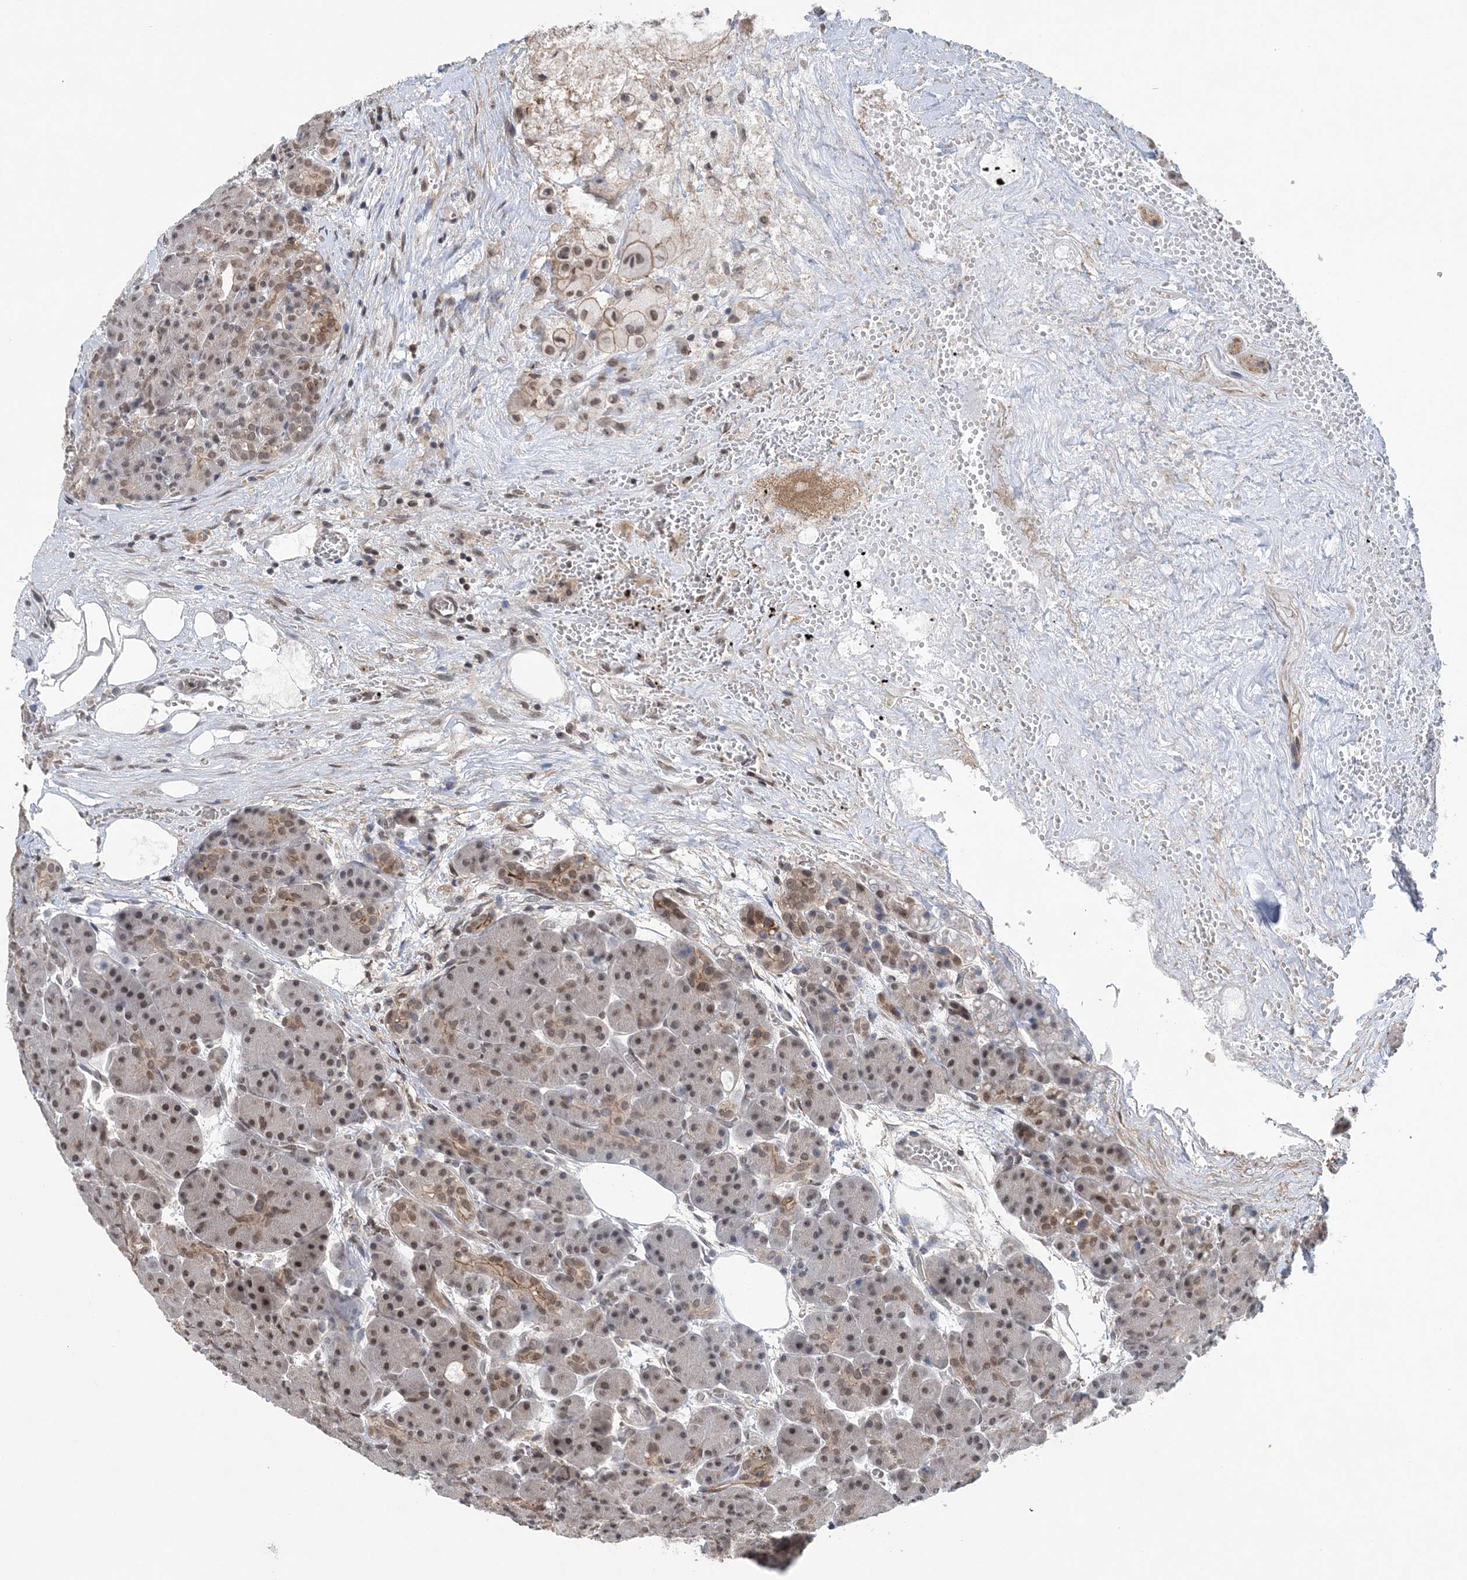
{"staining": {"intensity": "moderate", "quantity": ">75%", "location": "cytoplasmic/membranous,nuclear"}, "tissue": "pancreas", "cell_type": "Exocrine glandular cells", "image_type": "normal", "snomed": [{"axis": "morphology", "description": "Normal tissue, NOS"}, {"axis": "topography", "description": "Pancreas"}], "caption": "Brown immunohistochemical staining in normal pancreas demonstrates moderate cytoplasmic/membranous,nuclear positivity in about >75% of exocrine glandular cells. (brown staining indicates protein expression, while blue staining denotes nuclei).", "gene": "CCDC152", "patient": {"sex": "male", "age": 63}}